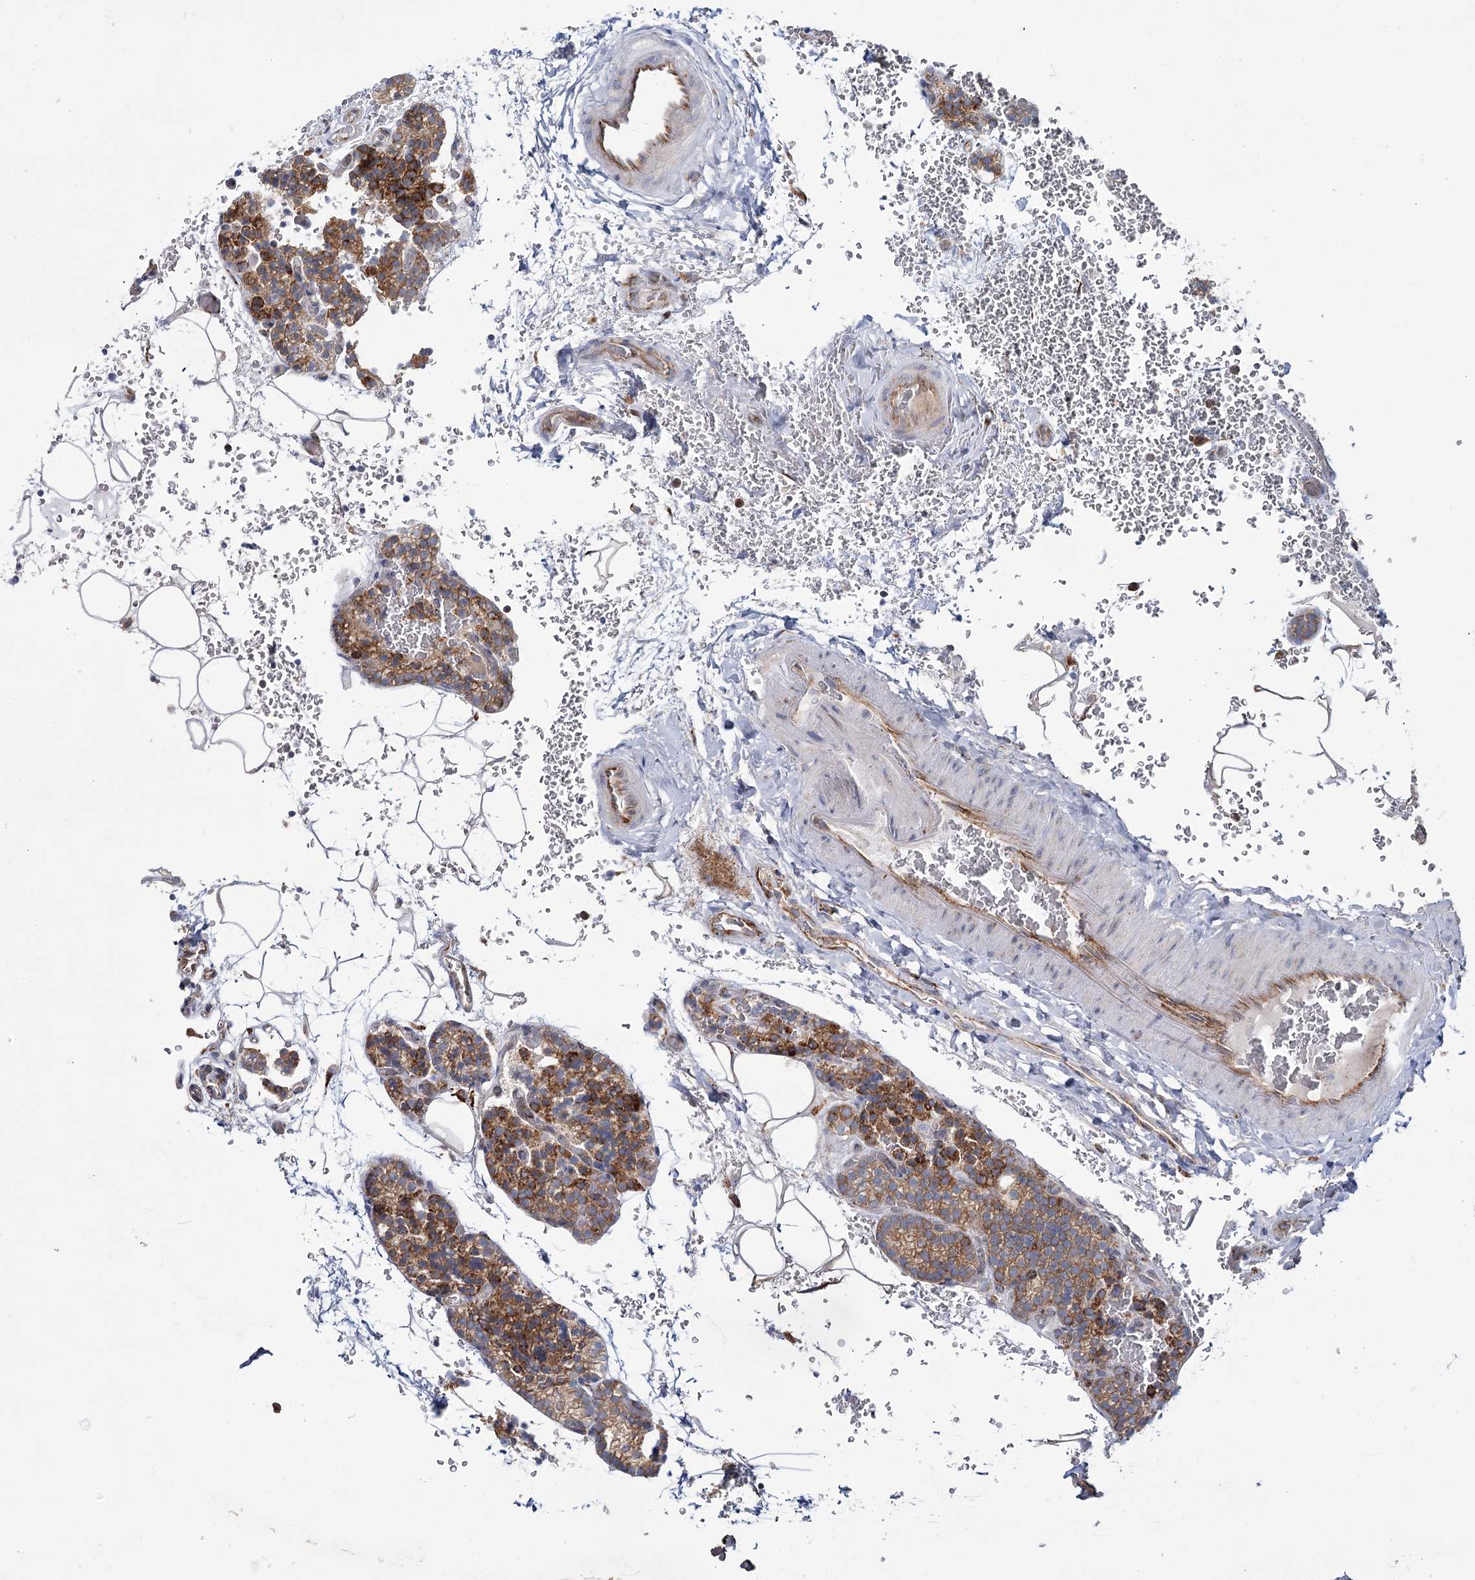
{"staining": {"intensity": "moderate", "quantity": "25%-75%", "location": "cytoplasmic/membranous"}, "tissue": "parathyroid gland", "cell_type": "Glandular cells", "image_type": "normal", "snomed": [{"axis": "morphology", "description": "Normal tissue, NOS"}, {"axis": "topography", "description": "Parathyroid gland"}], "caption": "IHC histopathology image of benign parathyroid gland stained for a protein (brown), which reveals medium levels of moderate cytoplasmic/membranous staining in about 25%-75% of glandular cells.", "gene": "POGLUT1", "patient": {"sex": "male", "age": 50}}